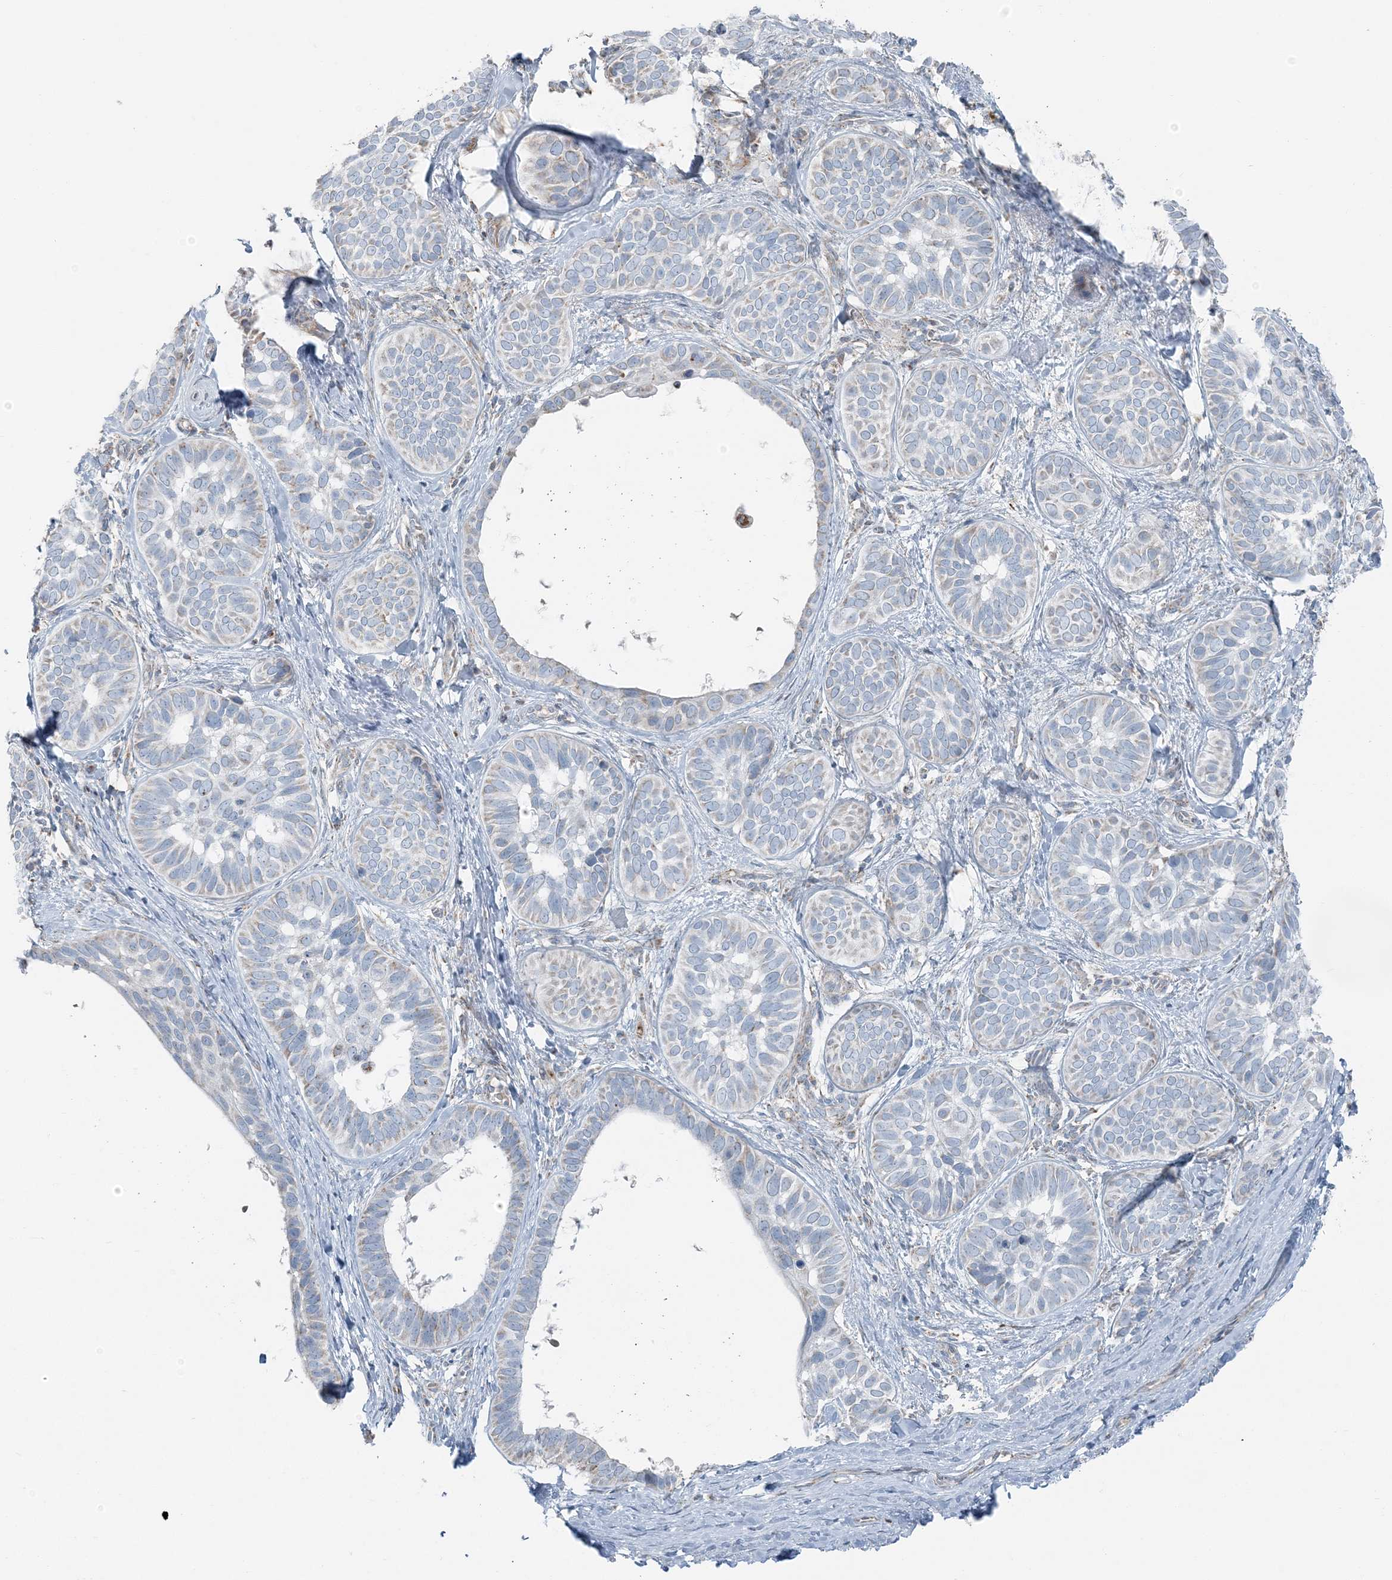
{"staining": {"intensity": "negative", "quantity": "none", "location": "none"}, "tissue": "skin cancer", "cell_type": "Tumor cells", "image_type": "cancer", "snomed": [{"axis": "morphology", "description": "Basal cell carcinoma"}, {"axis": "topography", "description": "Skin"}], "caption": "Photomicrograph shows no protein positivity in tumor cells of skin cancer tissue.", "gene": "SLC22A16", "patient": {"sex": "male", "age": 62}}